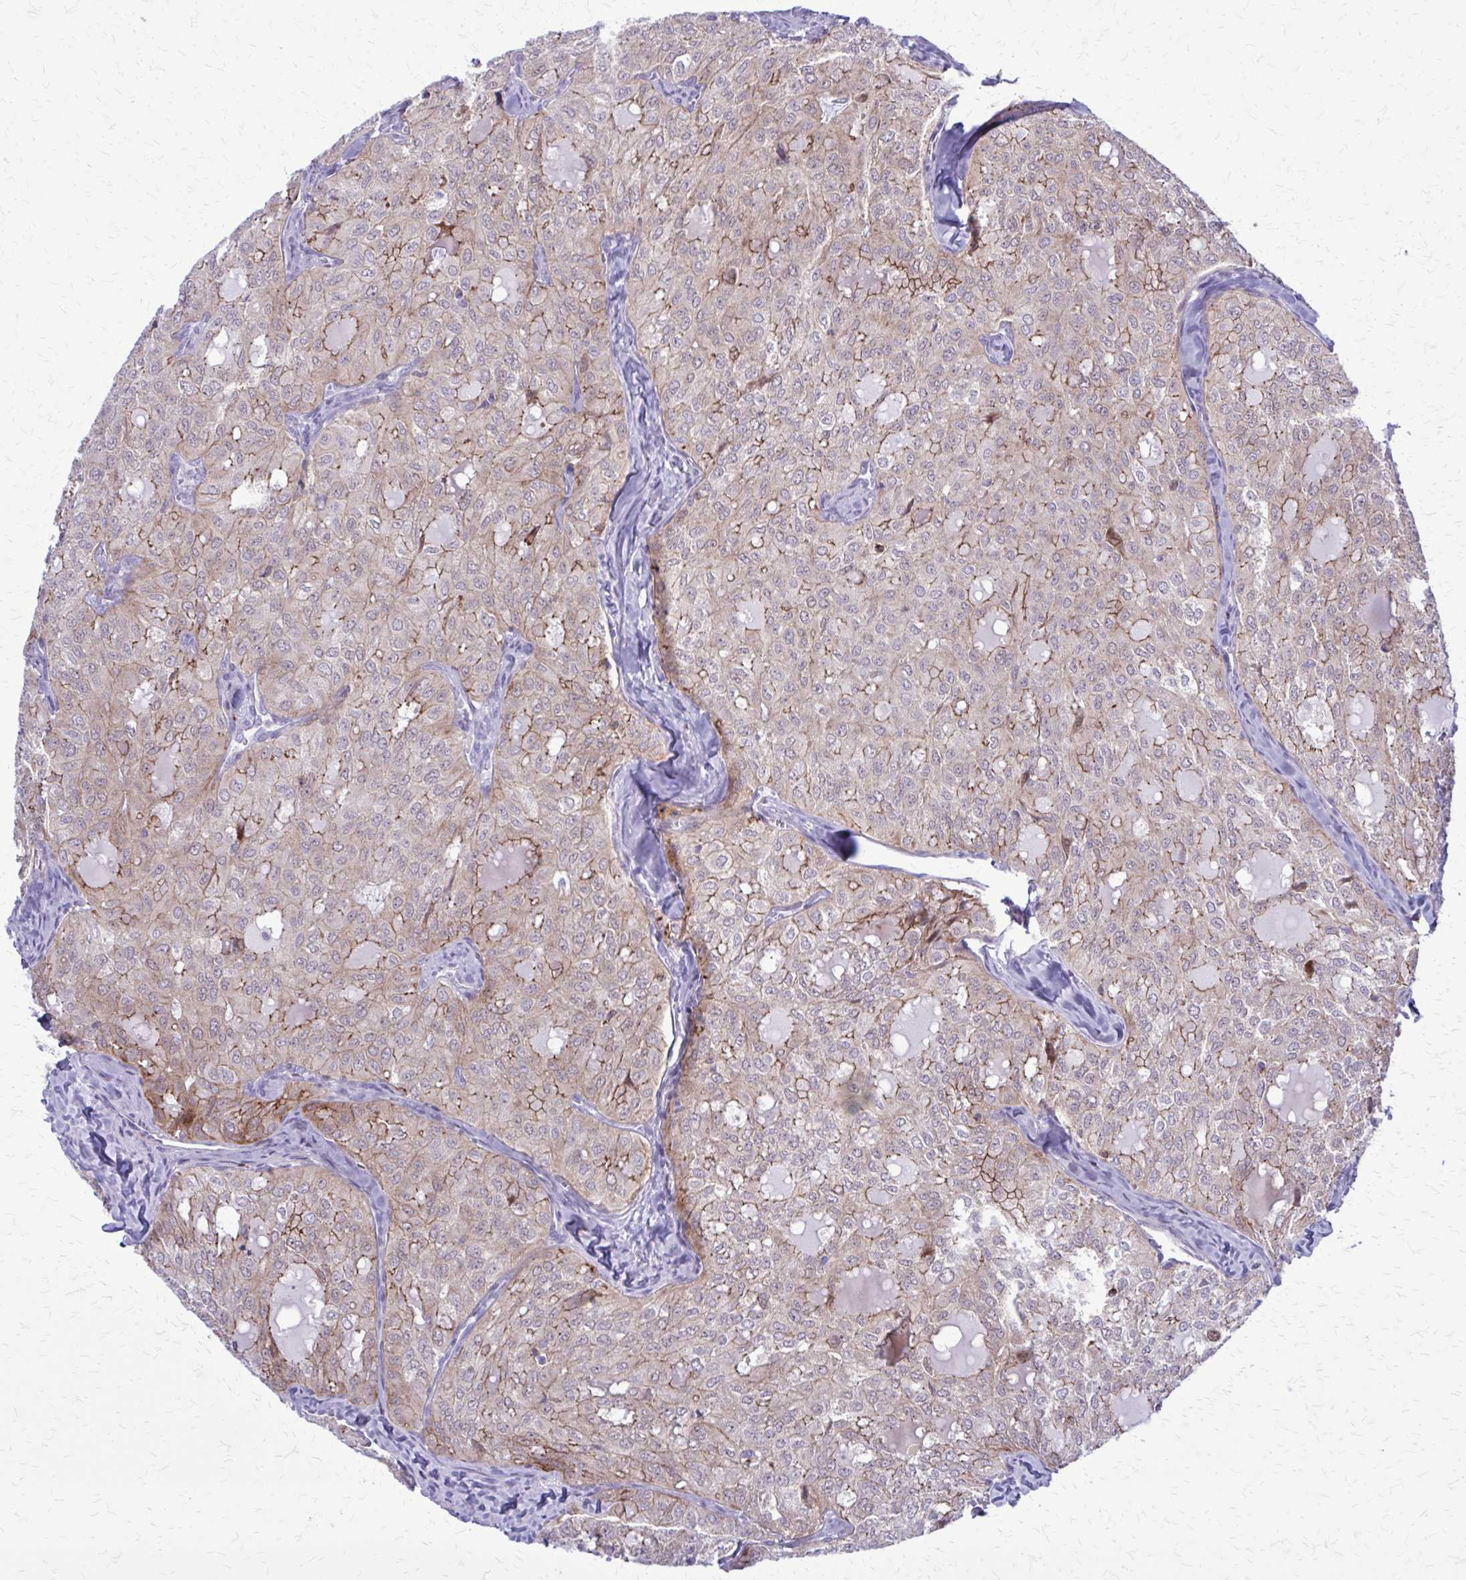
{"staining": {"intensity": "moderate", "quantity": "<25%", "location": "cytoplasmic/membranous"}, "tissue": "thyroid cancer", "cell_type": "Tumor cells", "image_type": "cancer", "snomed": [{"axis": "morphology", "description": "Follicular adenoma carcinoma, NOS"}, {"axis": "topography", "description": "Thyroid gland"}], "caption": "Tumor cells exhibit low levels of moderate cytoplasmic/membranous staining in approximately <25% of cells in thyroid cancer.", "gene": "PEDS1", "patient": {"sex": "male", "age": 75}}